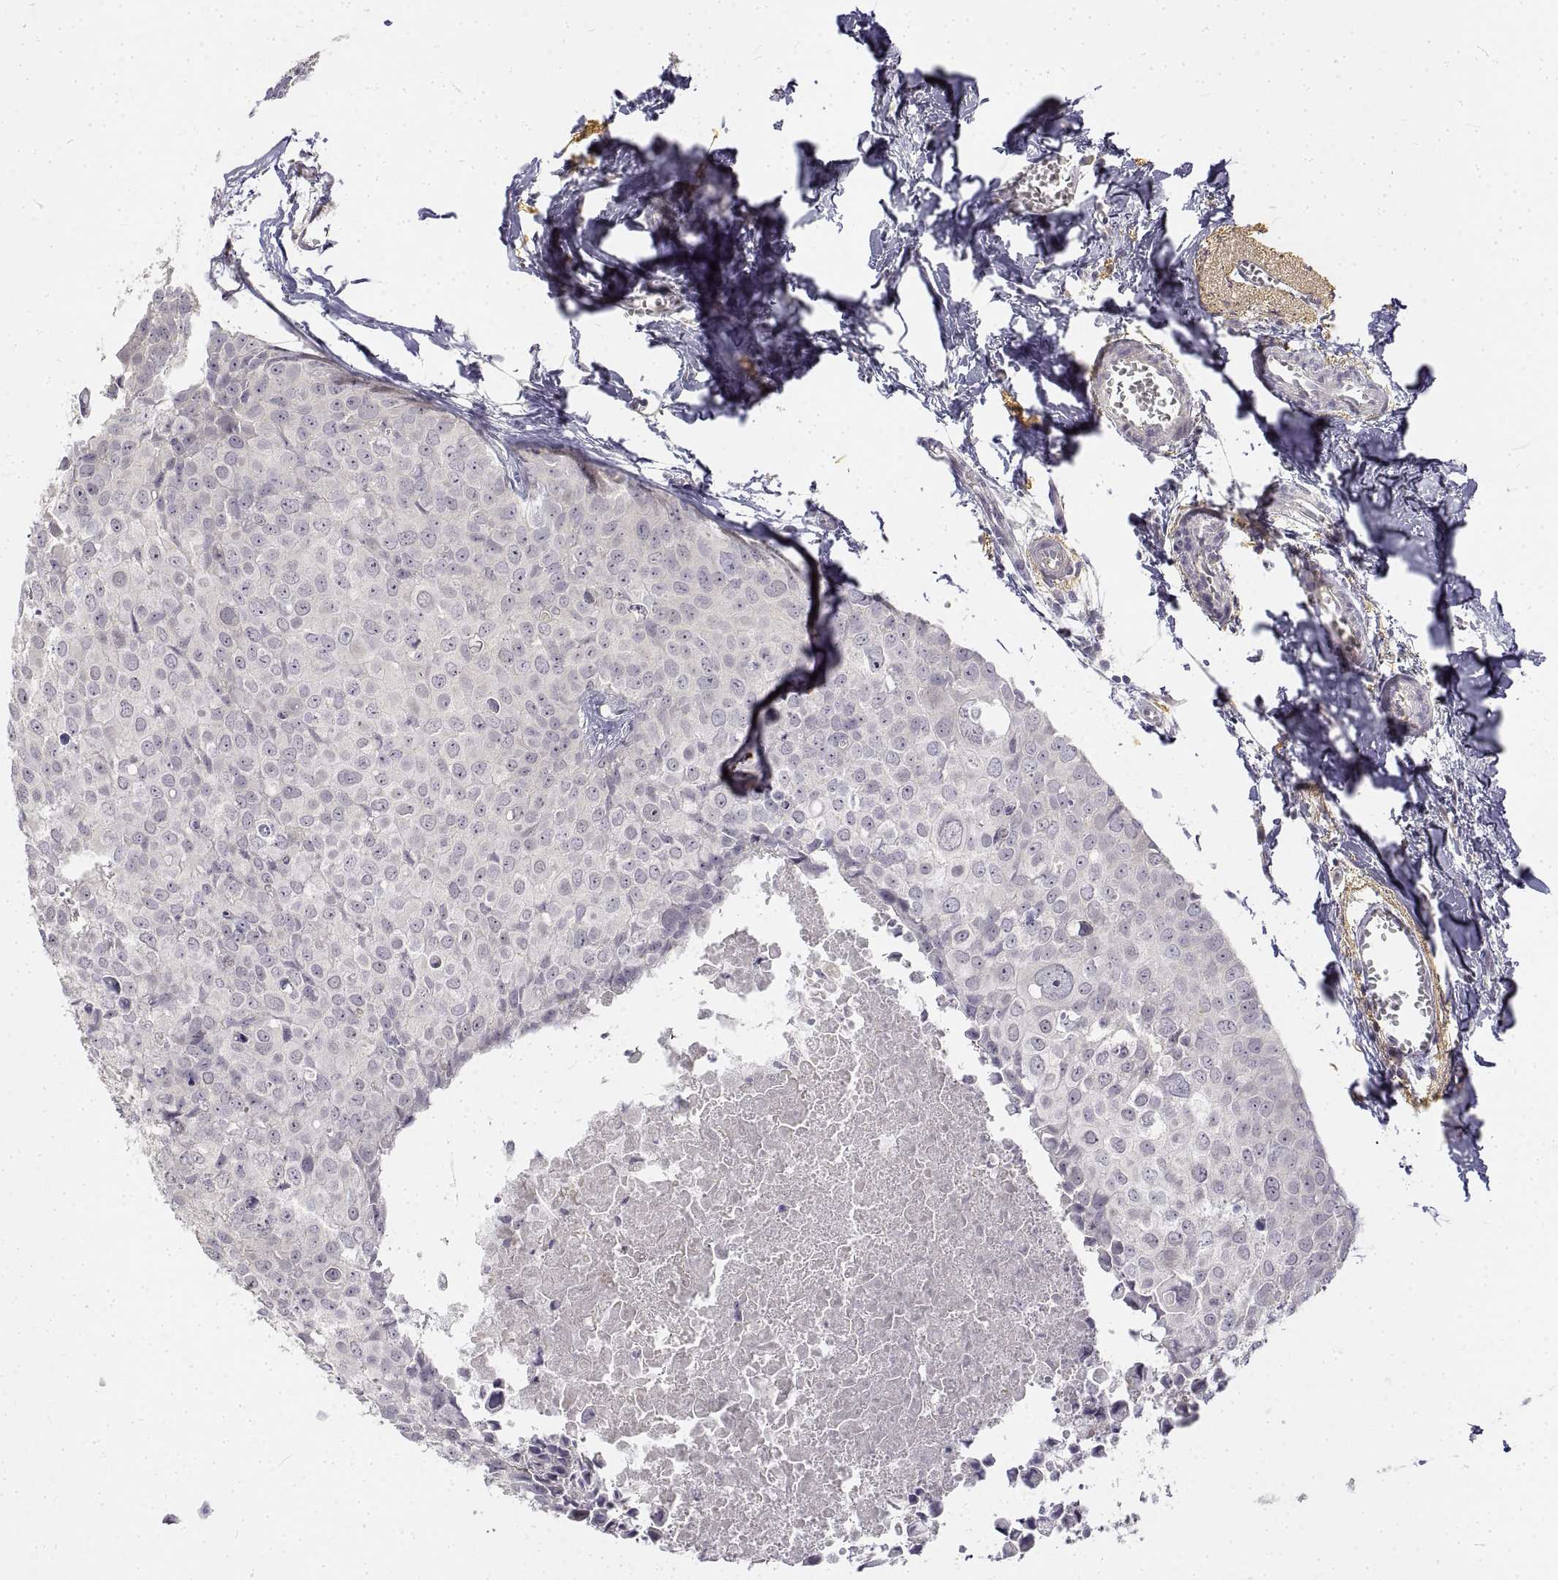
{"staining": {"intensity": "negative", "quantity": "none", "location": "none"}, "tissue": "breast cancer", "cell_type": "Tumor cells", "image_type": "cancer", "snomed": [{"axis": "morphology", "description": "Duct carcinoma"}, {"axis": "topography", "description": "Breast"}], "caption": "An immunohistochemistry micrograph of intraductal carcinoma (breast) is shown. There is no staining in tumor cells of intraductal carcinoma (breast).", "gene": "ANO2", "patient": {"sex": "female", "age": 38}}